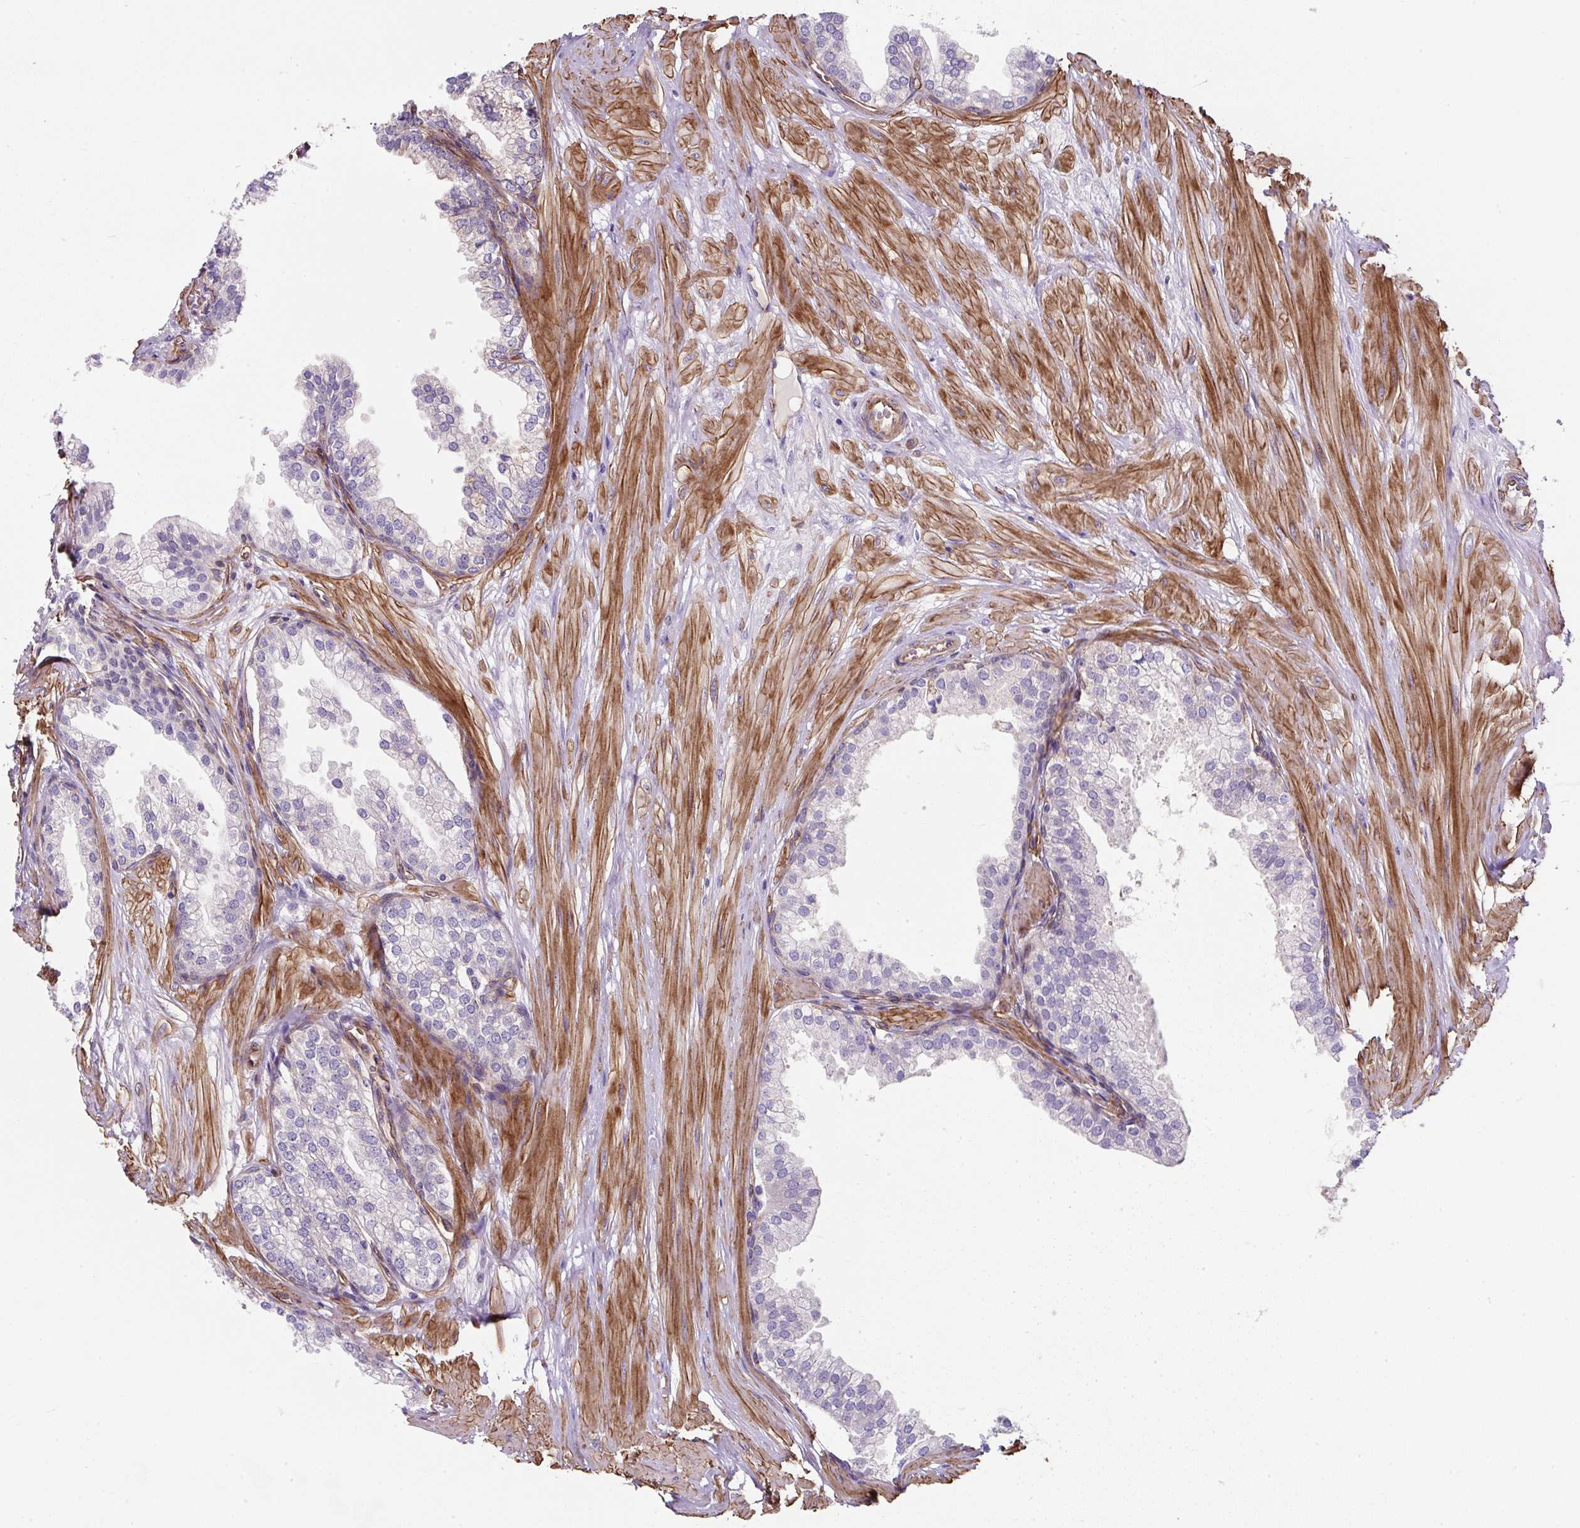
{"staining": {"intensity": "negative", "quantity": "none", "location": "none"}, "tissue": "prostate", "cell_type": "Glandular cells", "image_type": "normal", "snomed": [{"axis": "morphology", "description": "Normal tissue, NOS"}, {"axis": "topography", "description": "Prostate"}, {"axis": "topography", "description": "Peripheral nerve tissue"}], "caption": "IHC histopathology image of unremarkable human prostate stained for a protein (brown), which reveals no expression in glandular cells. (Stains: DAB (3,3'-diaminobenzidine) immunohistochemistry (IHC) with hematoxylin counter stain, Microscopy: brightfield microscopy at high magnification).", "gene": "ANKUB1", "patient": {"sex": "male", "age": 55}}